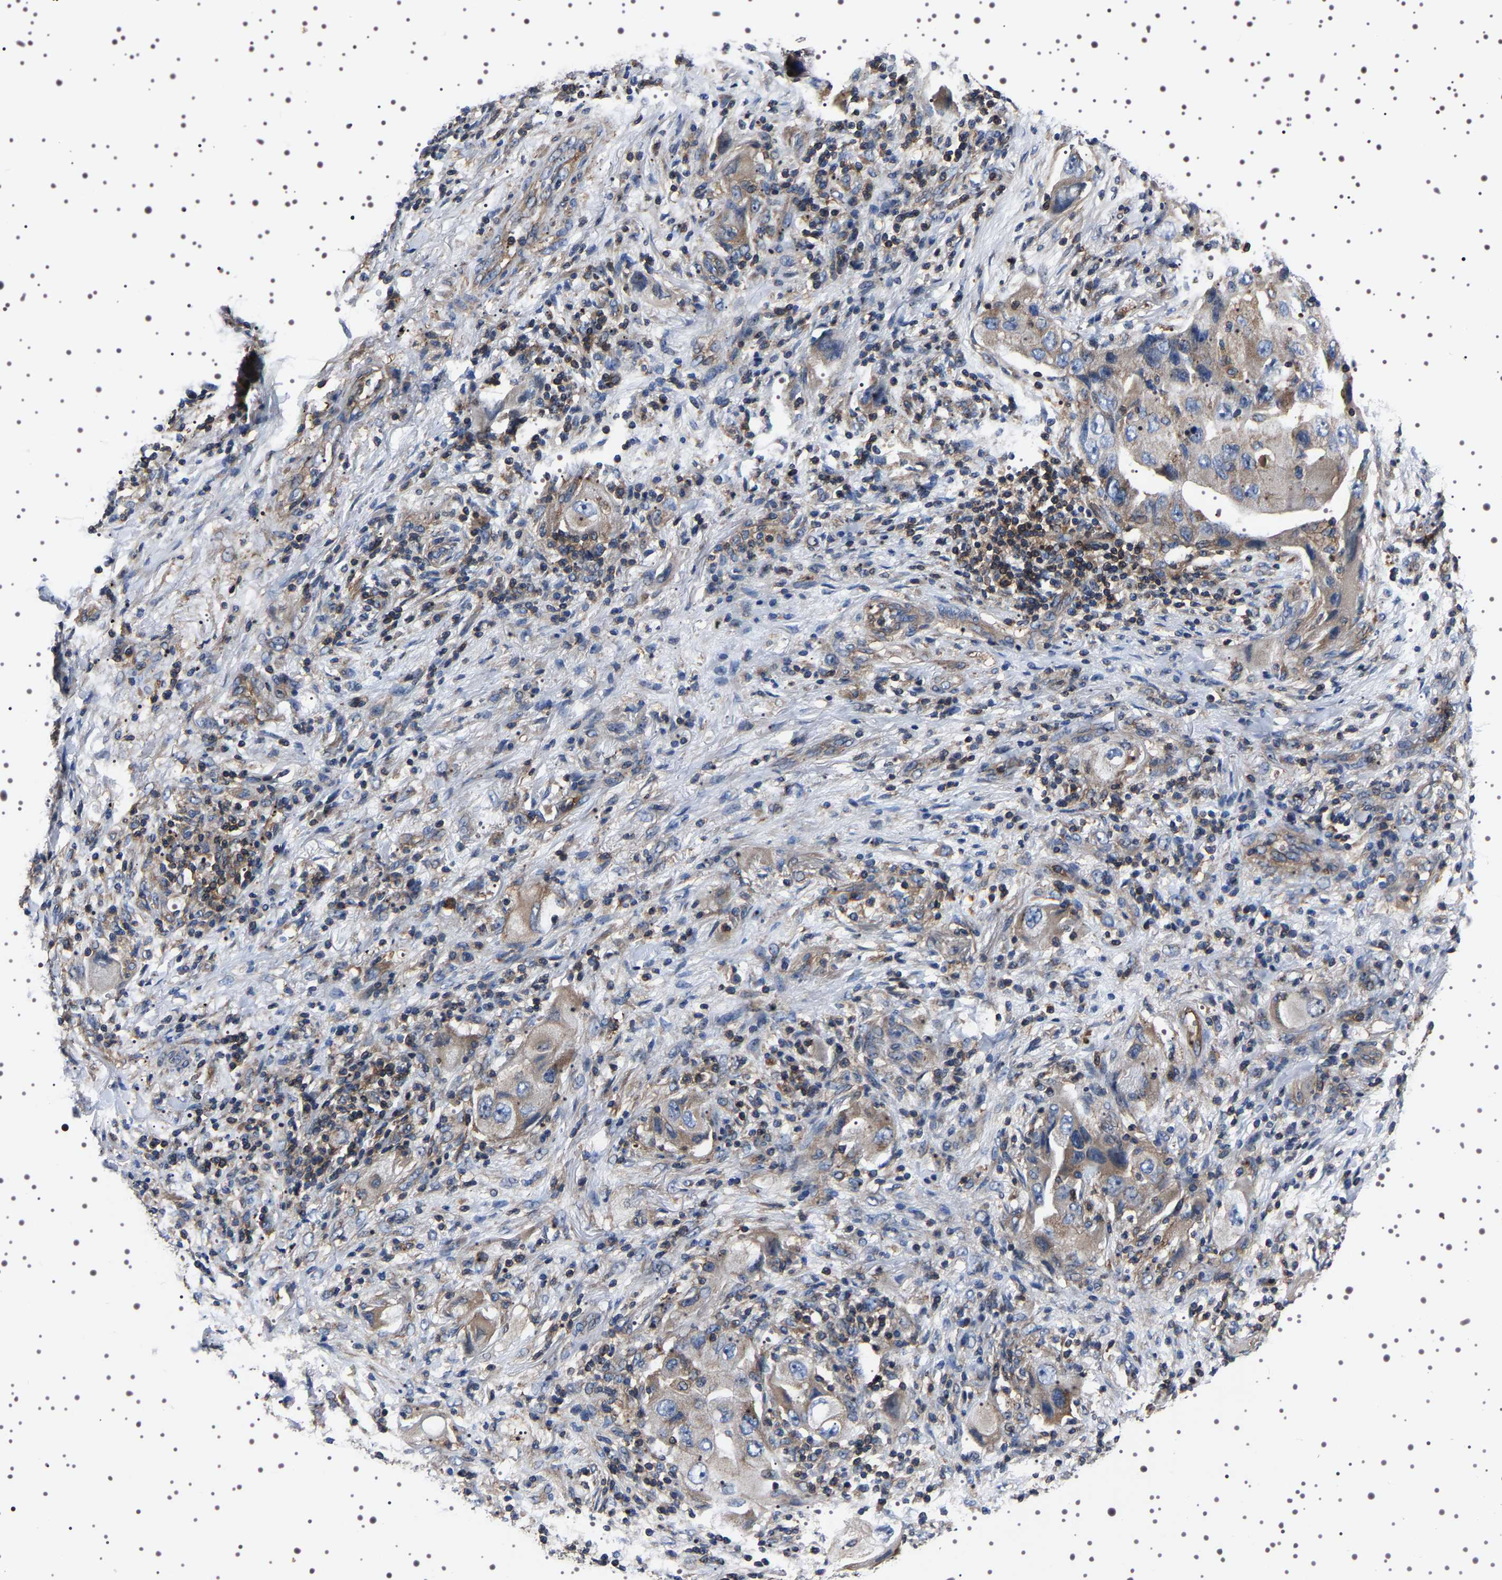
{"staining": {"intensity": "weak", "quantity": ">75%", "location": "cytoplasmic/membranous"}, "tissue": "lung cancer", "cell_type": "Tumor cells", "image_type": "cancer", "snomed": [{"axis": "morphology", "description": "Adenocarcinoma, NOS"}, {"axis": "topography", "description": "Lung"}], "caption": "Protein expression analysis of human lung cancer reveals weak cytoplasmic/membranous positivity in about >75% of tumor cells.", "gene": "WDR1", "patient": {"sex": "female", "age": 65}}